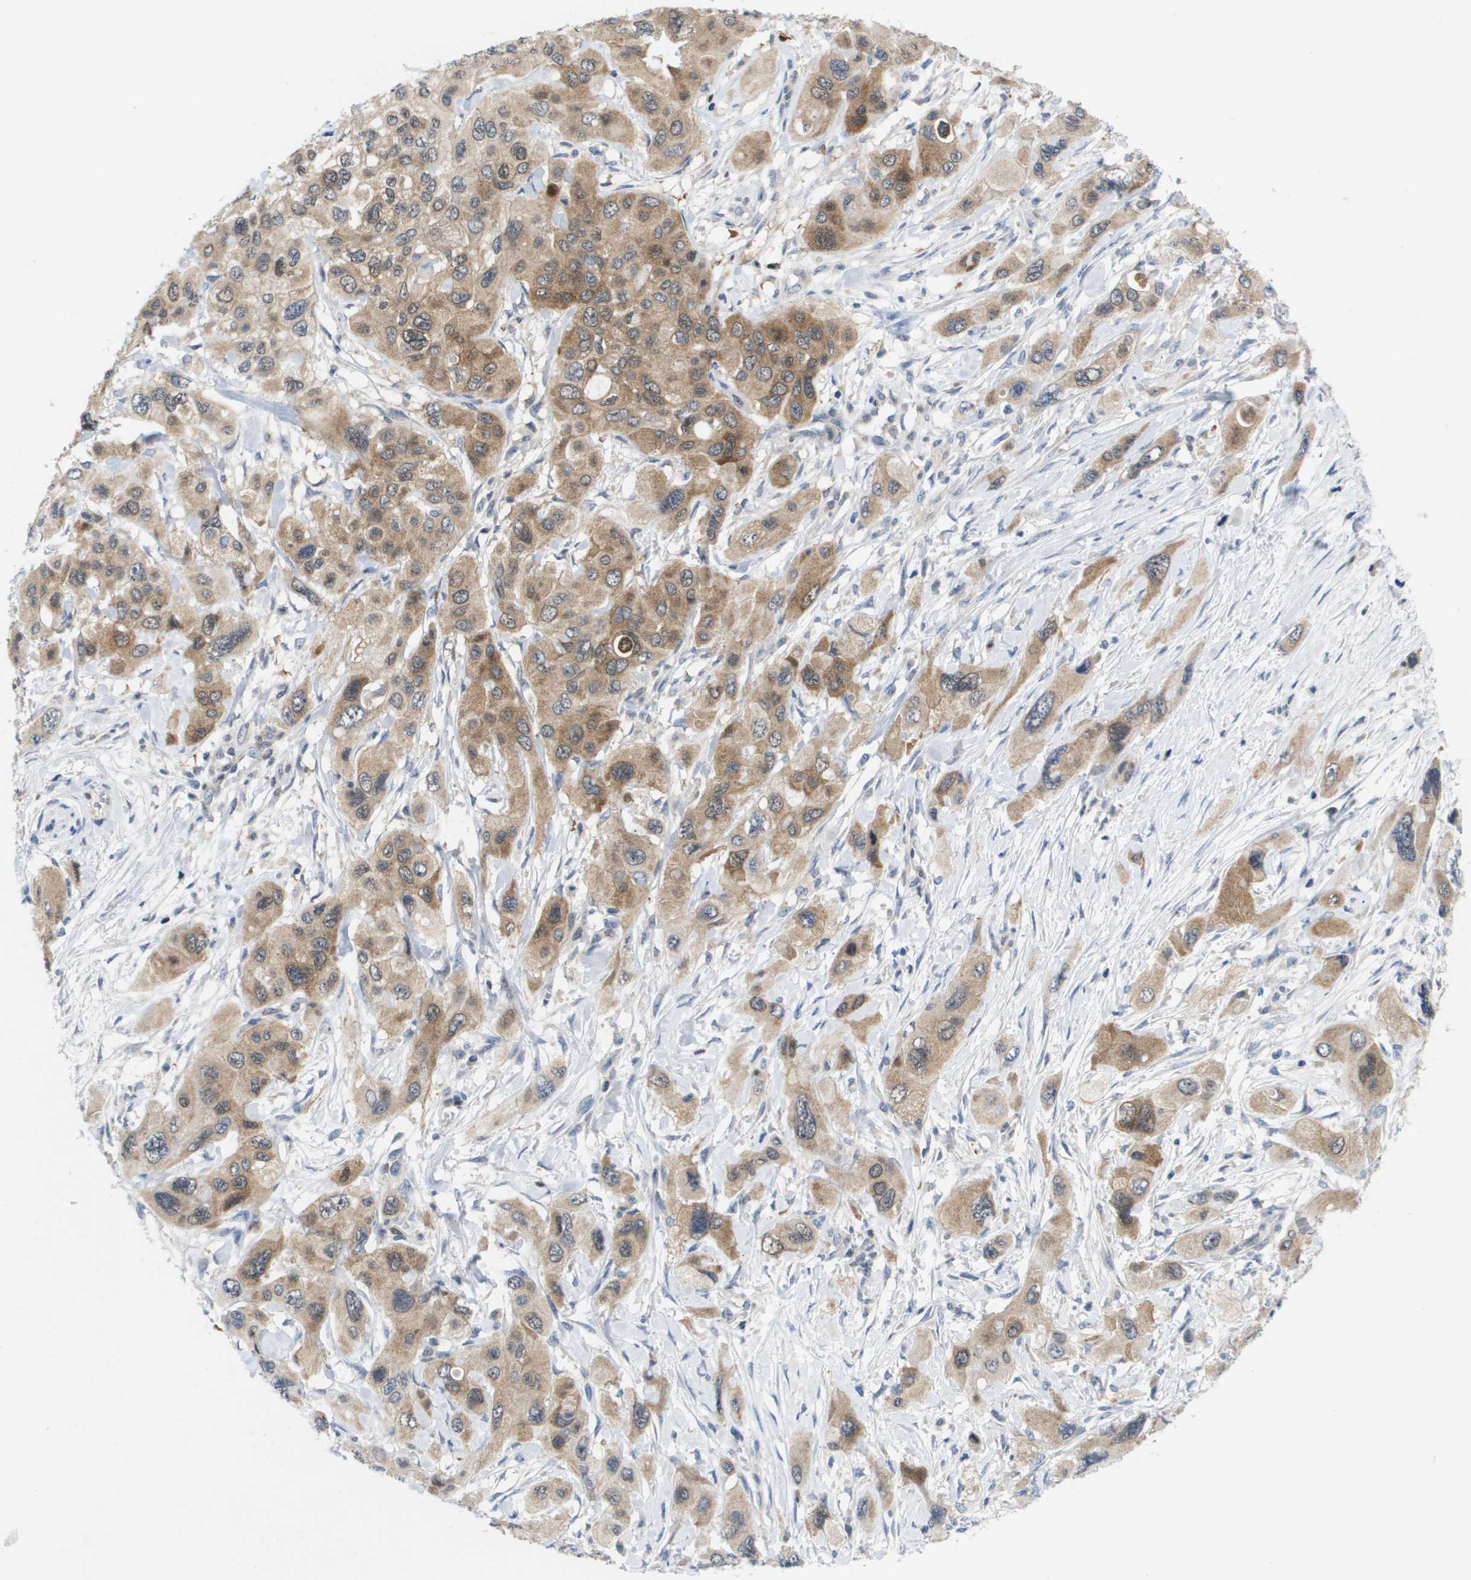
{"staining": {"intensity": "moderate", "quantity": ">75%", "location": "cytoplasmic/membranous"}, "tissue": "pancreatic cancer", "cell_type": "Tumor cells", "image_type": "cancer", "snomed": [{"axis": "morphology", "description": "Adenocarcinoma, NOS"}, {"axis": "topography", "description": "Pancreas"}], "caption": "There is medium levels of moderate cytoplasmic/membranous expression in tumor cells of adenocarcinoma (pancreatic), as demonstrated by immunohistochemical staining (brown color).", "gene": "FKBP4", "patient": {"sex": "male", "age": 73}}